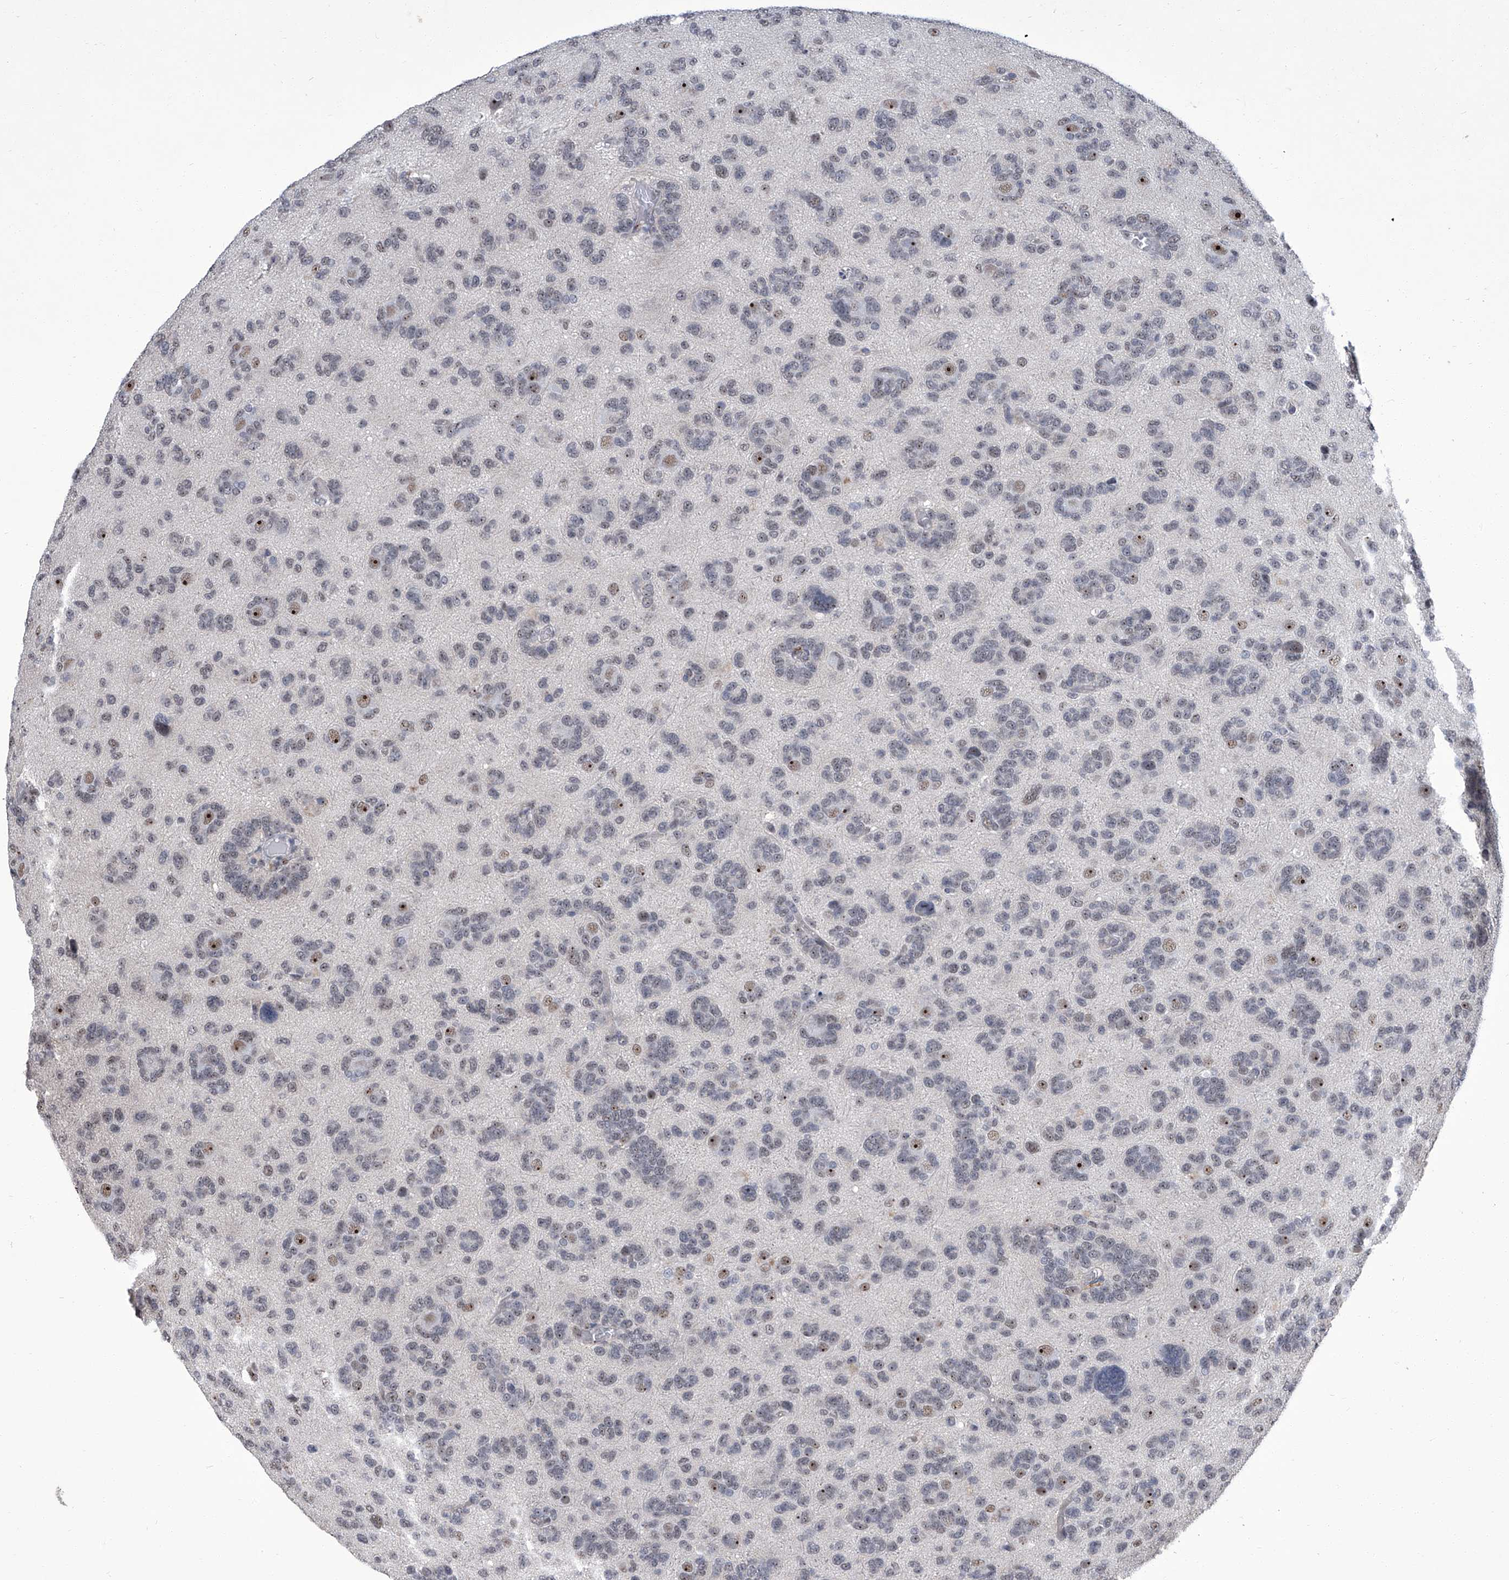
{"staining": {"intensity": "moderate", "quantity": "25%-75%", "location": "nuclear"}, "tissue": "glioma", "cell_type": "Tumor cells", "image_type": "cancer", "snomed": [{"axis": "morphology", "description": "Glioma, malignant, High grade"}, {"axis": "topography", "description": "Brain"}], "caption": "Immunohistochemical staining of human glioma shows moderate nuclear protein expression in approximately 25%-75% of tumor cells. (IHC, brightfield microscopy, high magnification).", "gene": "CMTR1", "patient": {"sex": "female", "age": 59}}